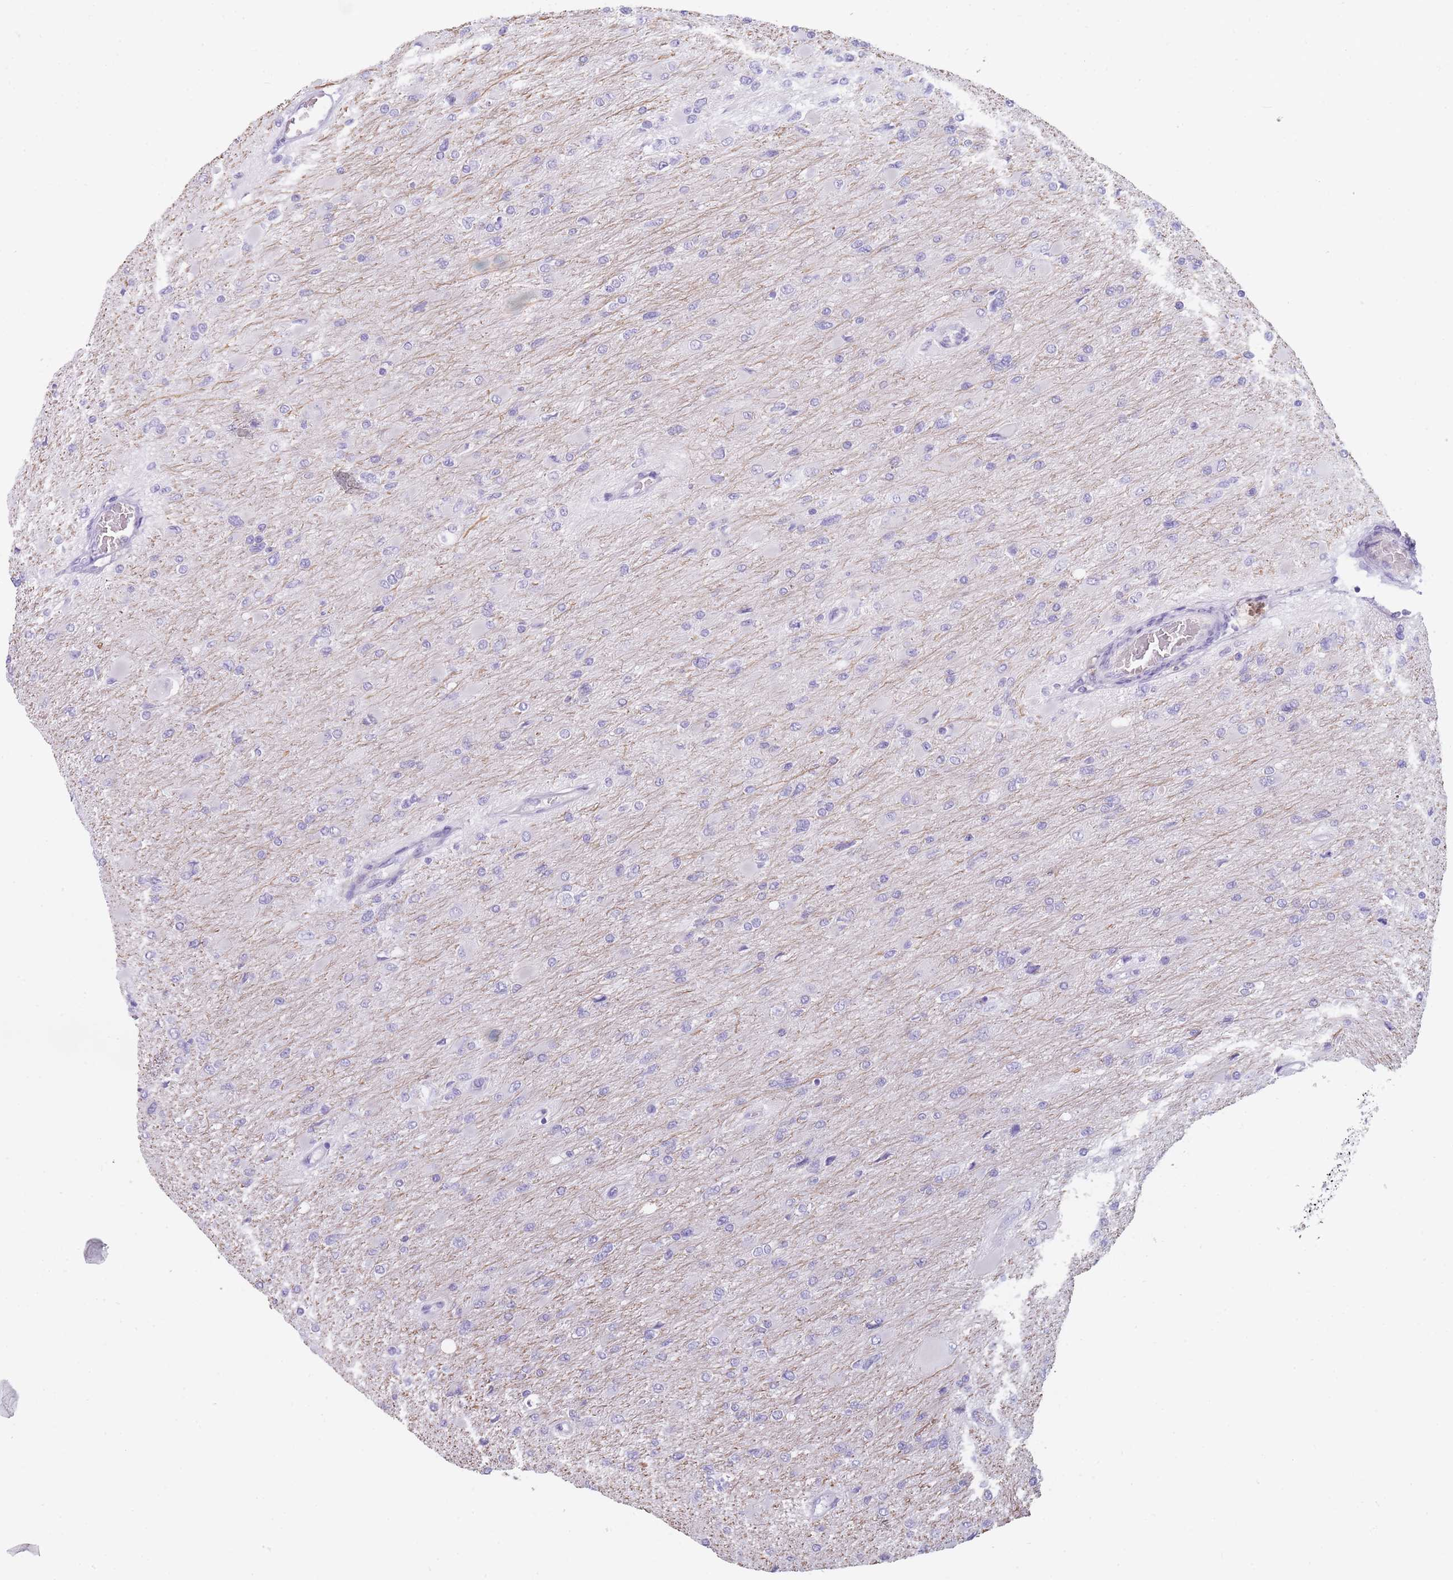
{"staining": {"intensity": "negative", "quantity": "none", "location": "none"}, "tissue": "glioma", "cell_type": "Tumor cells", "image_type": "cancer", "snomed": [{"axis": "morphology", "description": "Glioma, malignant, High grade"}, {"axis": "topography", "description": "Cerebral cortex"}], "caption": "This is a photomicrograph of immunohistochemistry (IHC) staining of malignant high-grade glioma, which shows no expression in tumor cells.", "gene": "CR1L", "patient": {"sex": "female", "age": 36}}